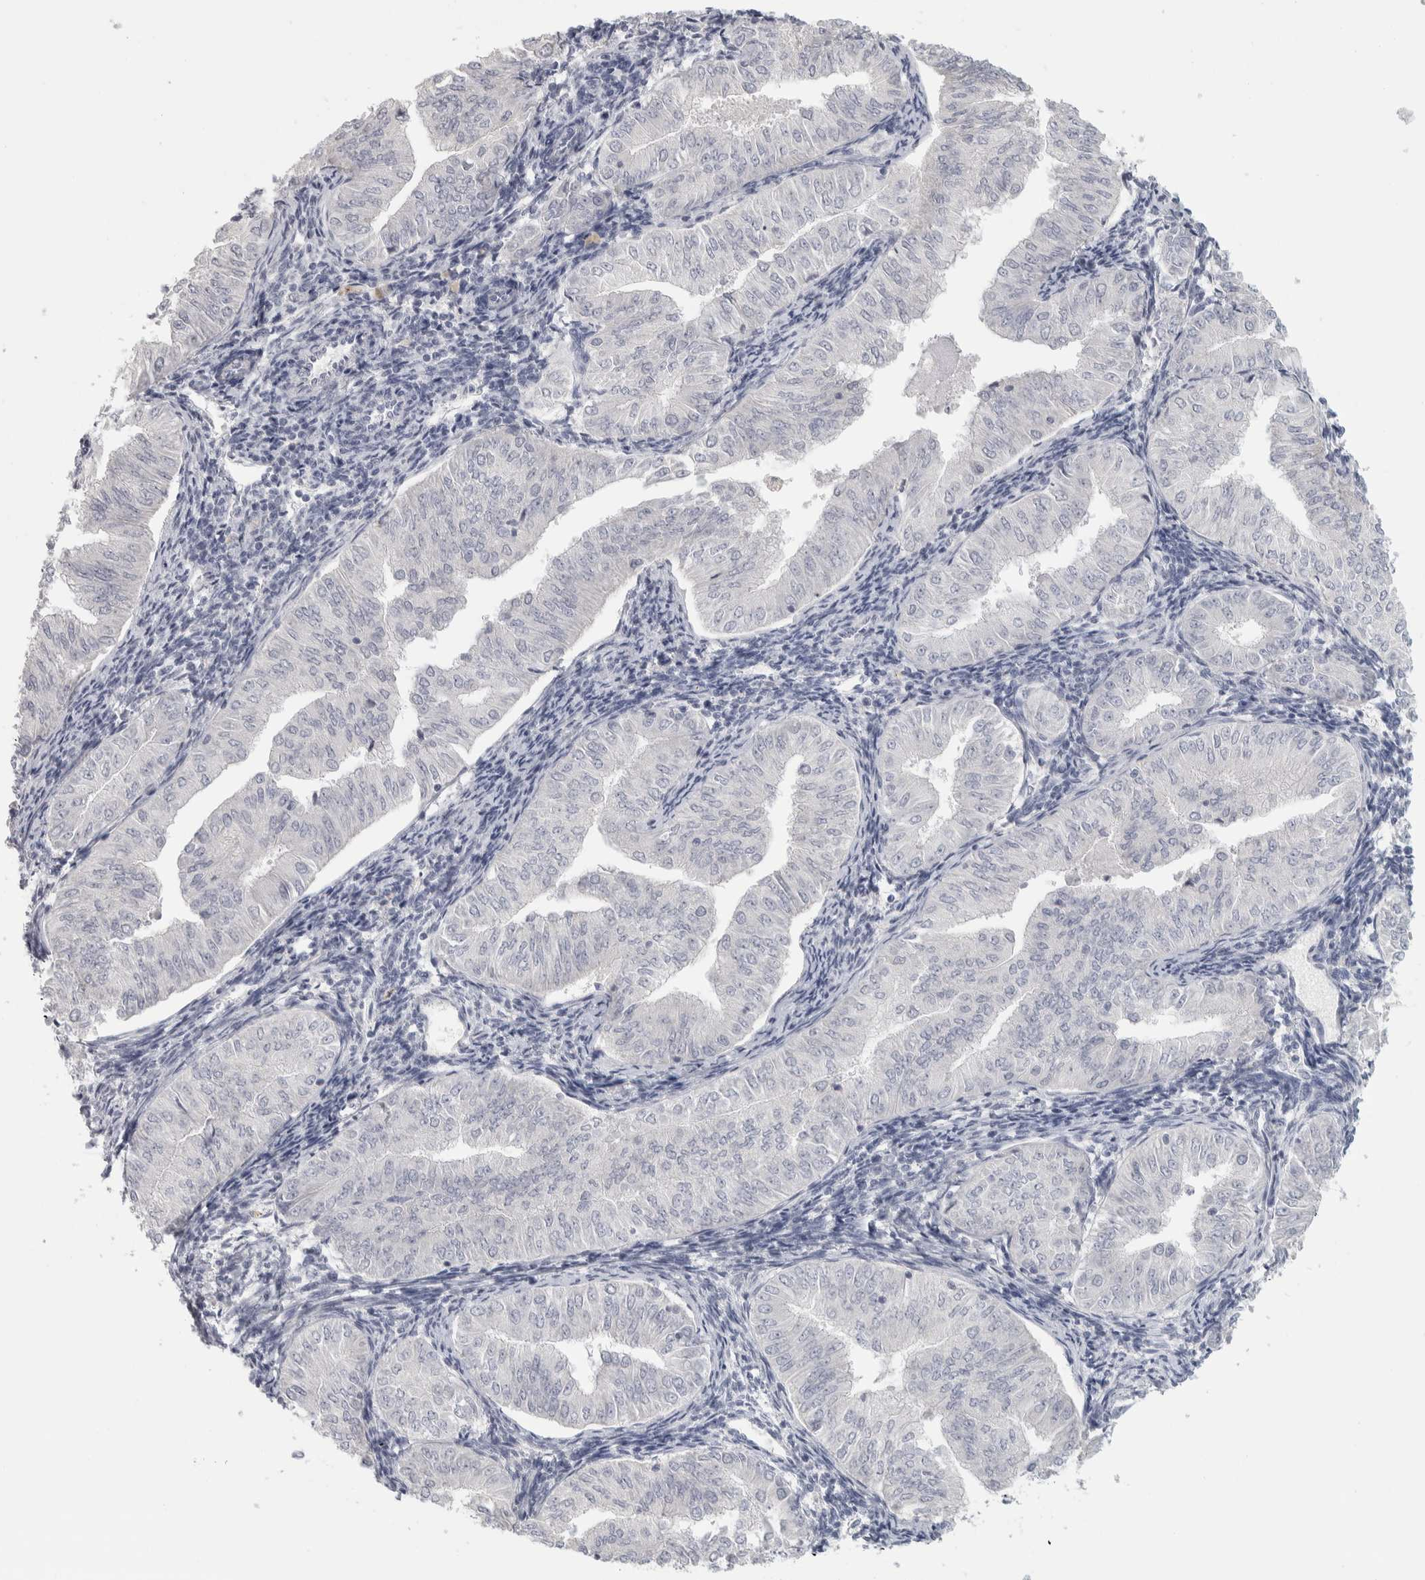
{"staining": {"intensity": "negative", "quantity": "none", "location": "none"}, "tissue": "endometrial cancer", "cell_type": "Tumor cells", "image_type": "cancer", "snomed": [{"axis": "morphology", "description": "Normal tissue, NOS"}, {"axis": "morphology", "description": "Adenocarcinoma, NOS"}, {"axis": "topography", "description": "Endometrium"}], "caption": "This is an immunohistochemistry (IHC) photomicrograph of endometrial cancer (adenocarcinoma). There is no expression in tumor cells.", "gene": "DCXR", "patient": {"sex": "female", "age": 53}}